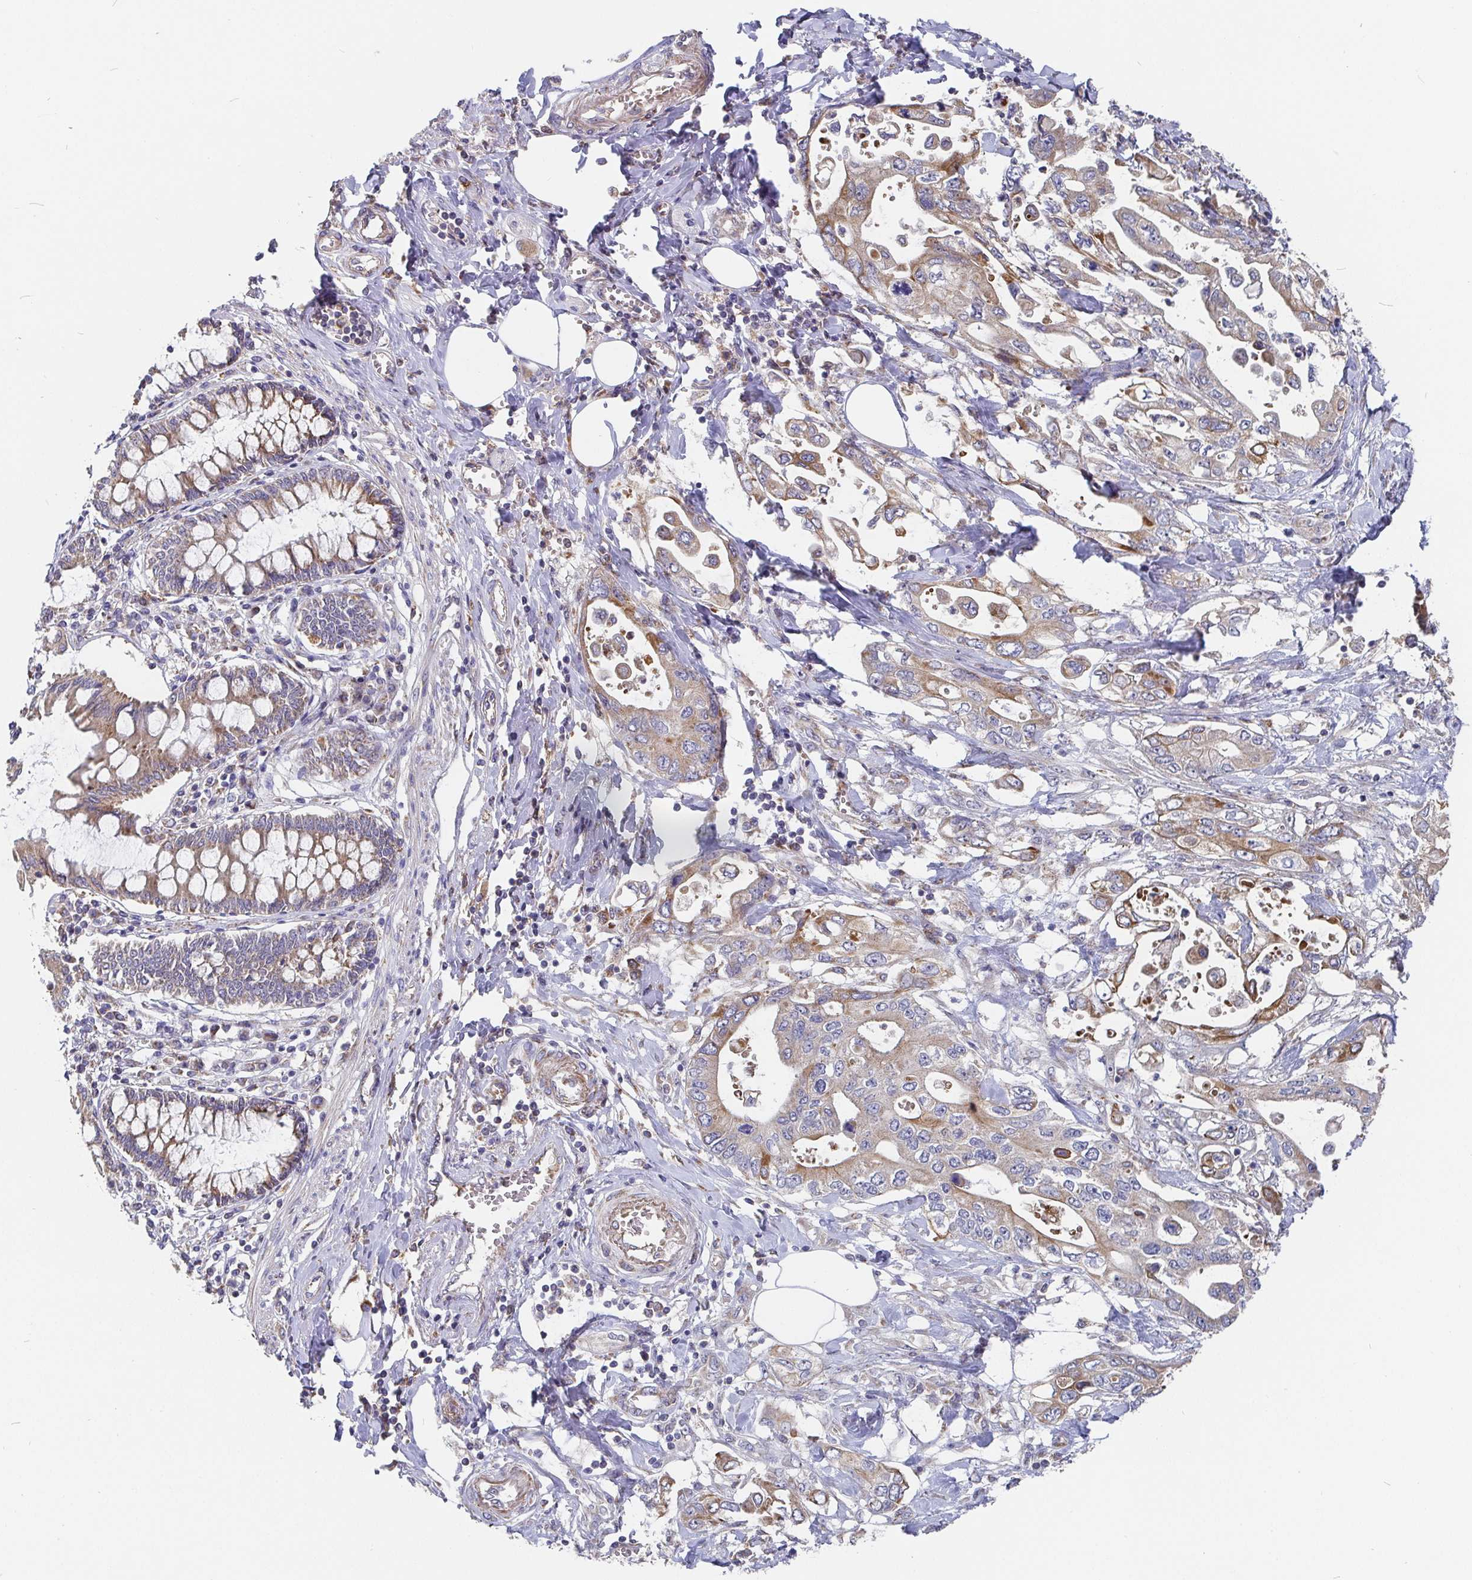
{"staining": {"intensity": "moderate", "quantity": ">75%", "location": "cytoplasmic/membranous"}, "tissue": "pancreatic cancer", "cell_type": "Tumor cells", "image_type": "cancer", "snomed": [{"axis": "morphology", "description": "Adenocarcinoma, NOS"}, {"axis": "topography", "description": "Pancreas"}], "caption": "Moderate cytoplasmic/membranous protein staining is appreciated in approximately >75% of tumor cells in pancreatic cancer (adenocarcinoma).", "gene": "PDF", "patient": {"sex": "female", "age": 63}}